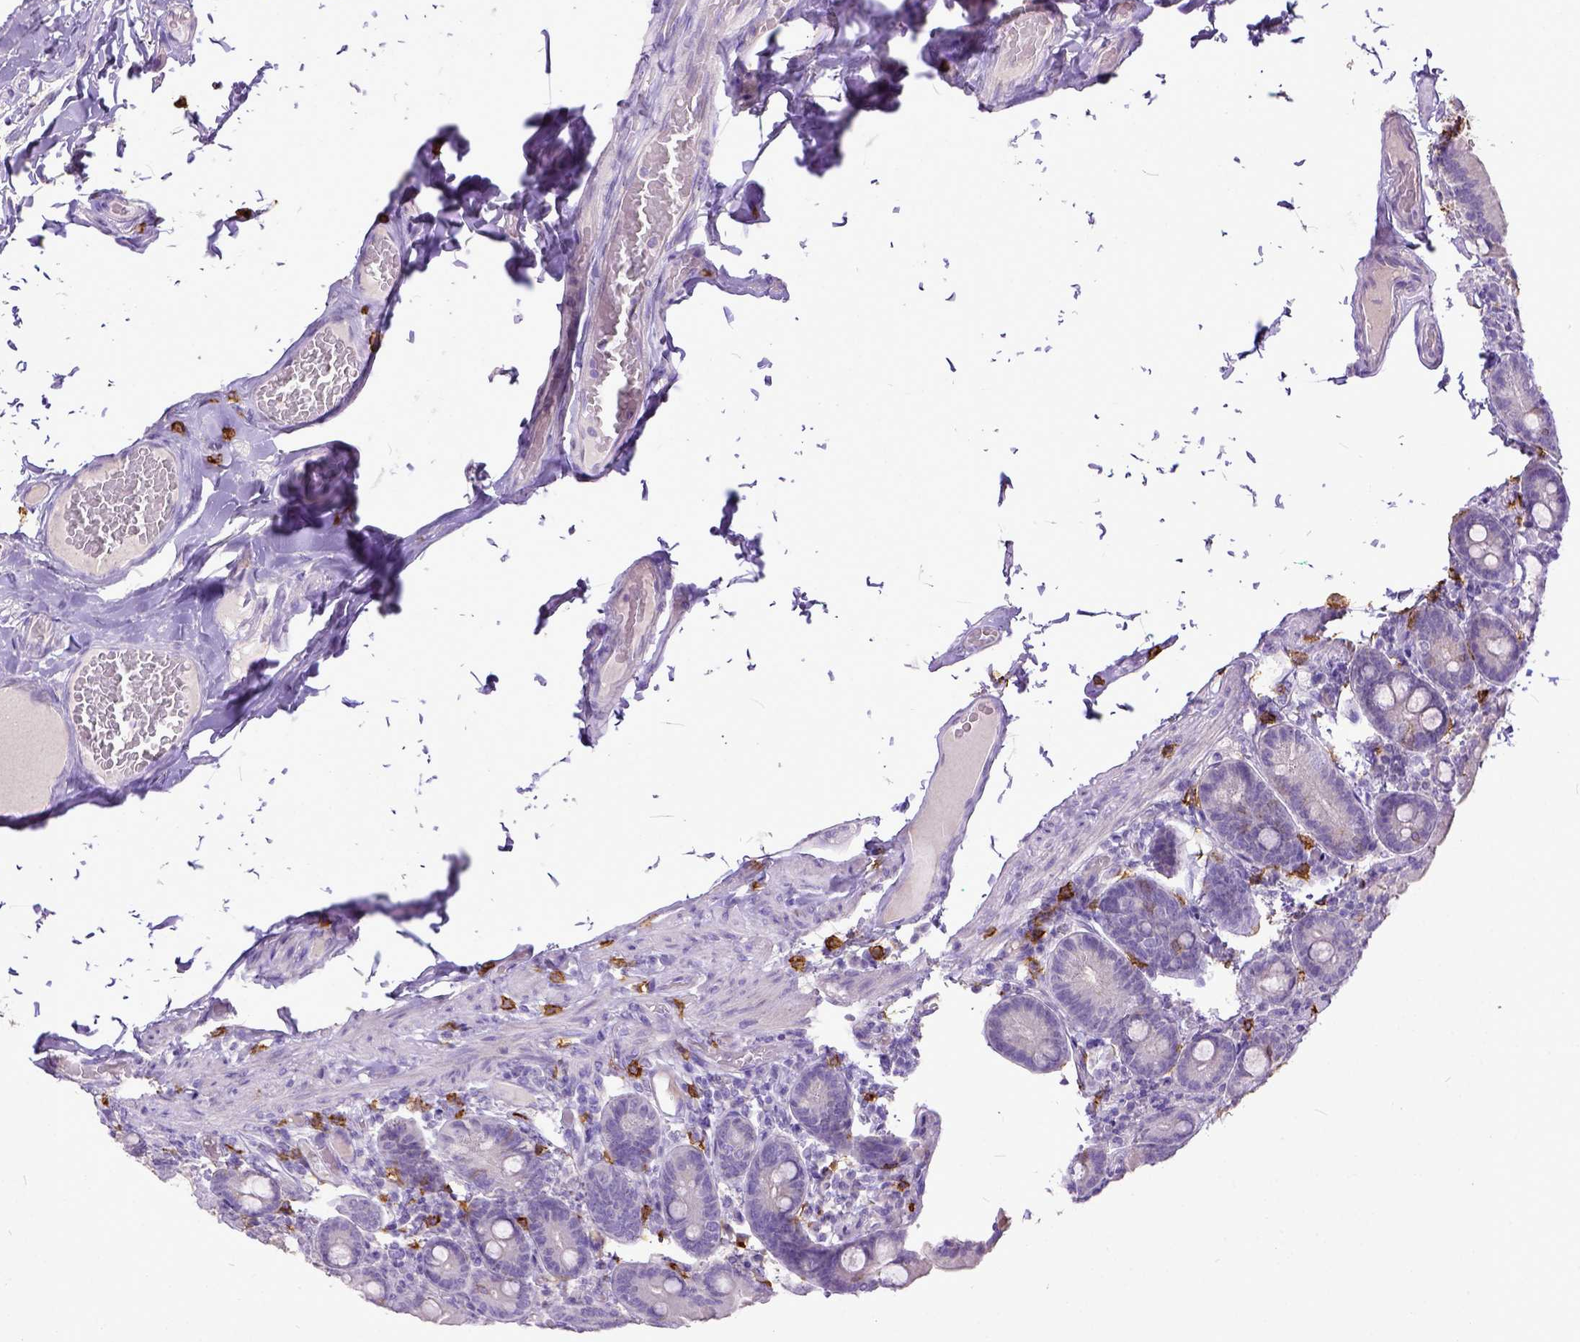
{"staining": {"intensity": "negative", "quantity": "none", "location": "none"}, "tissue": "duodenum", "cell_type": "Glandular cells", "image_type": "normal", "snomed": [{"axis": "morphology", "description": "Normal tissue, NOS"}, {"axis": "topography", "description": "Duodenum"}], "caption": "High power microscopy image of an immunohistochemistry (IHC) micrograph of unremarkable duodenum, revealing no significant staining in glandular cells. The staining is performed using DAB (3,3'-diaminobenzidine) brown chromogen with nuclei counter-stained in using hematoxylin.", "gene": "KIT", "patient": {"sex": "female", "age": 62}}